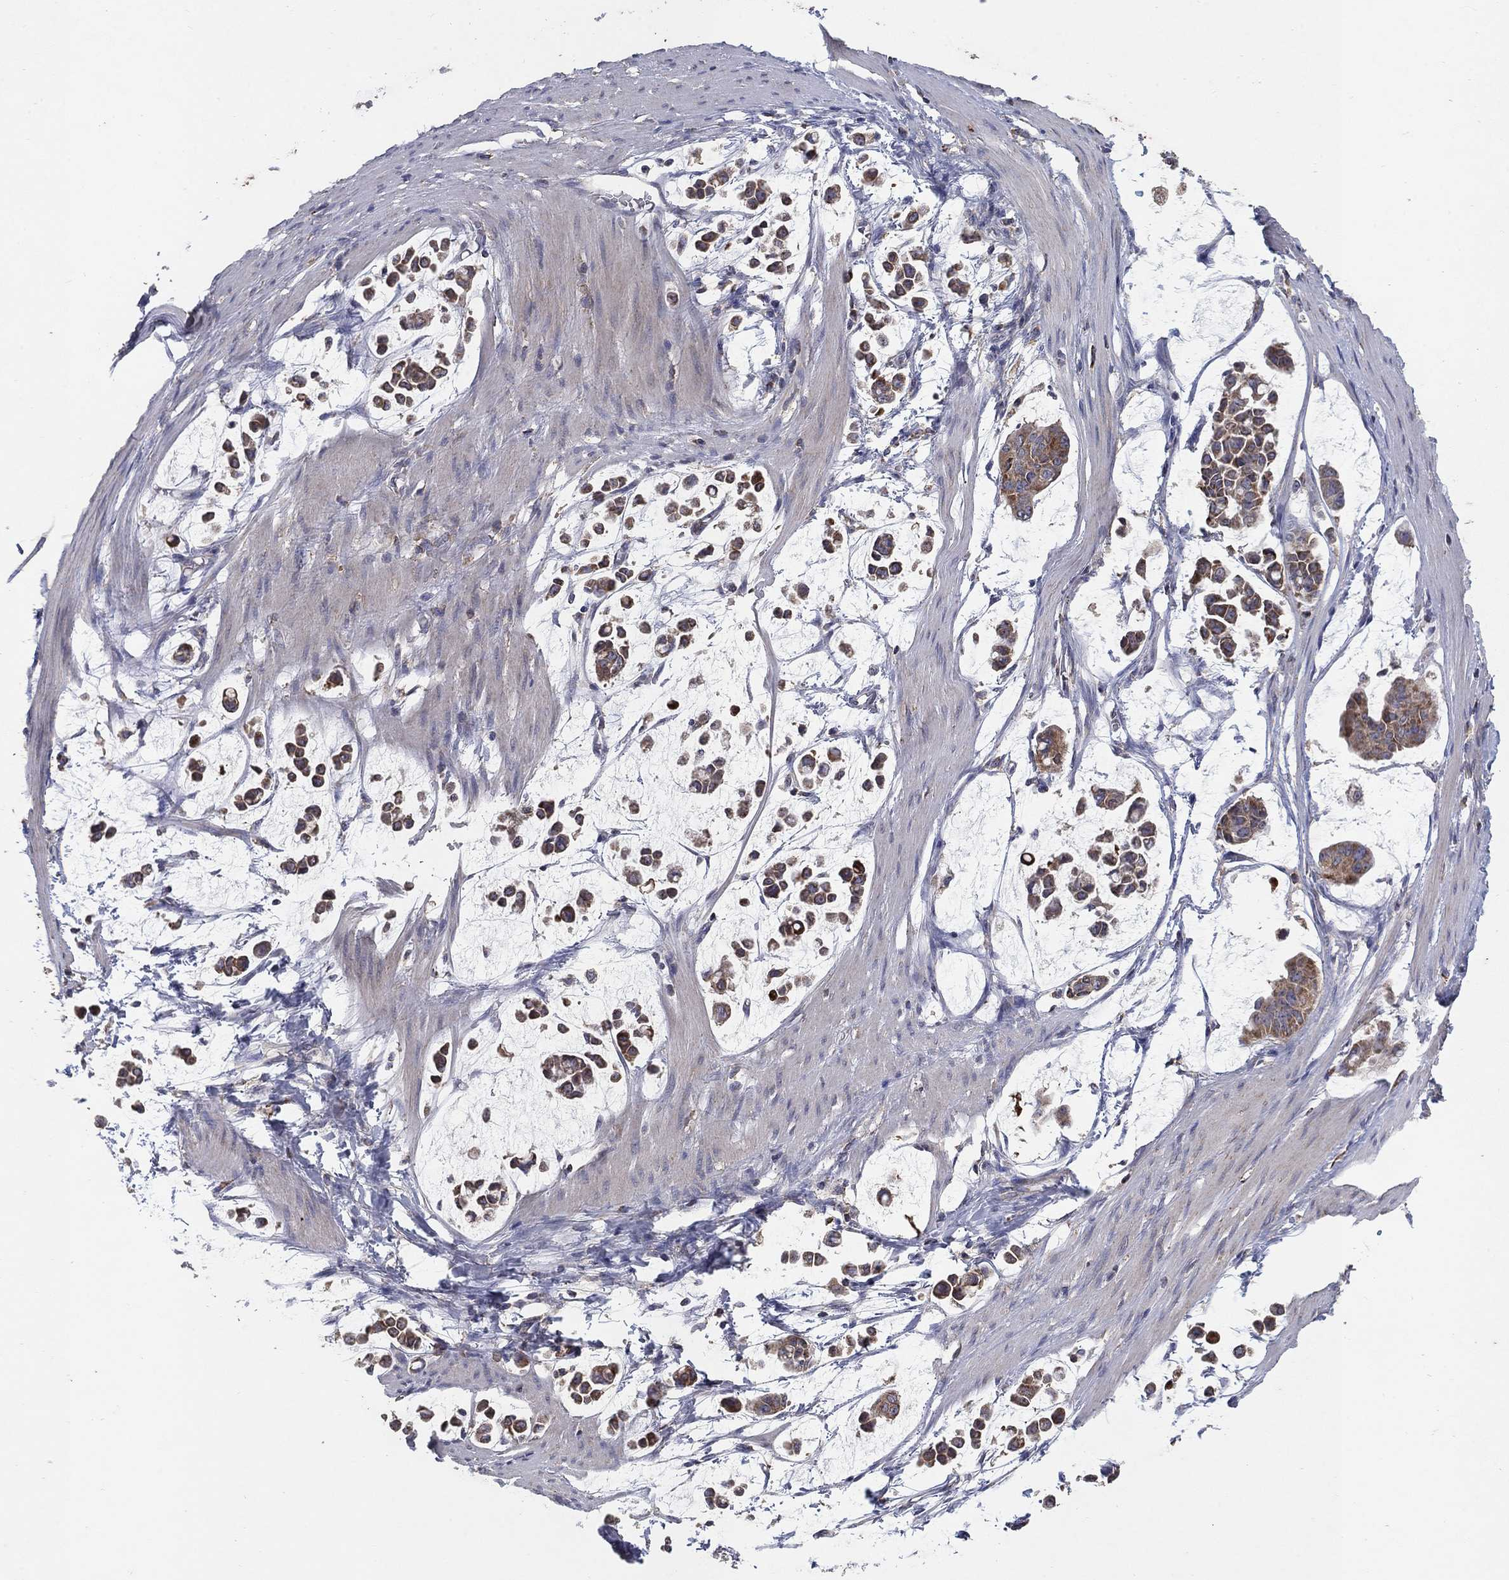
{"staining": {"intensity": "moderate", "quantity": "<25%", "location": "cytoplasmic/membranous"}, "tissue": "stomach cancer", "cell_type": "Tumor cells", "image_type": "cancer", "snomed": [{"axis": "morphology", "description": "Adenocarcinoma, NOS"}, {"axis": "topography", "description": "Stomach"}], "caption": "Immunohistochemical staining of human stomach cancer (adenocarcinoma) displays low levels of moderate cytoplasmic/membranous positivity in about <25% of tumor cells.", "gene": "GPSM1", "patient": {"sex": "male", "age": 82}}